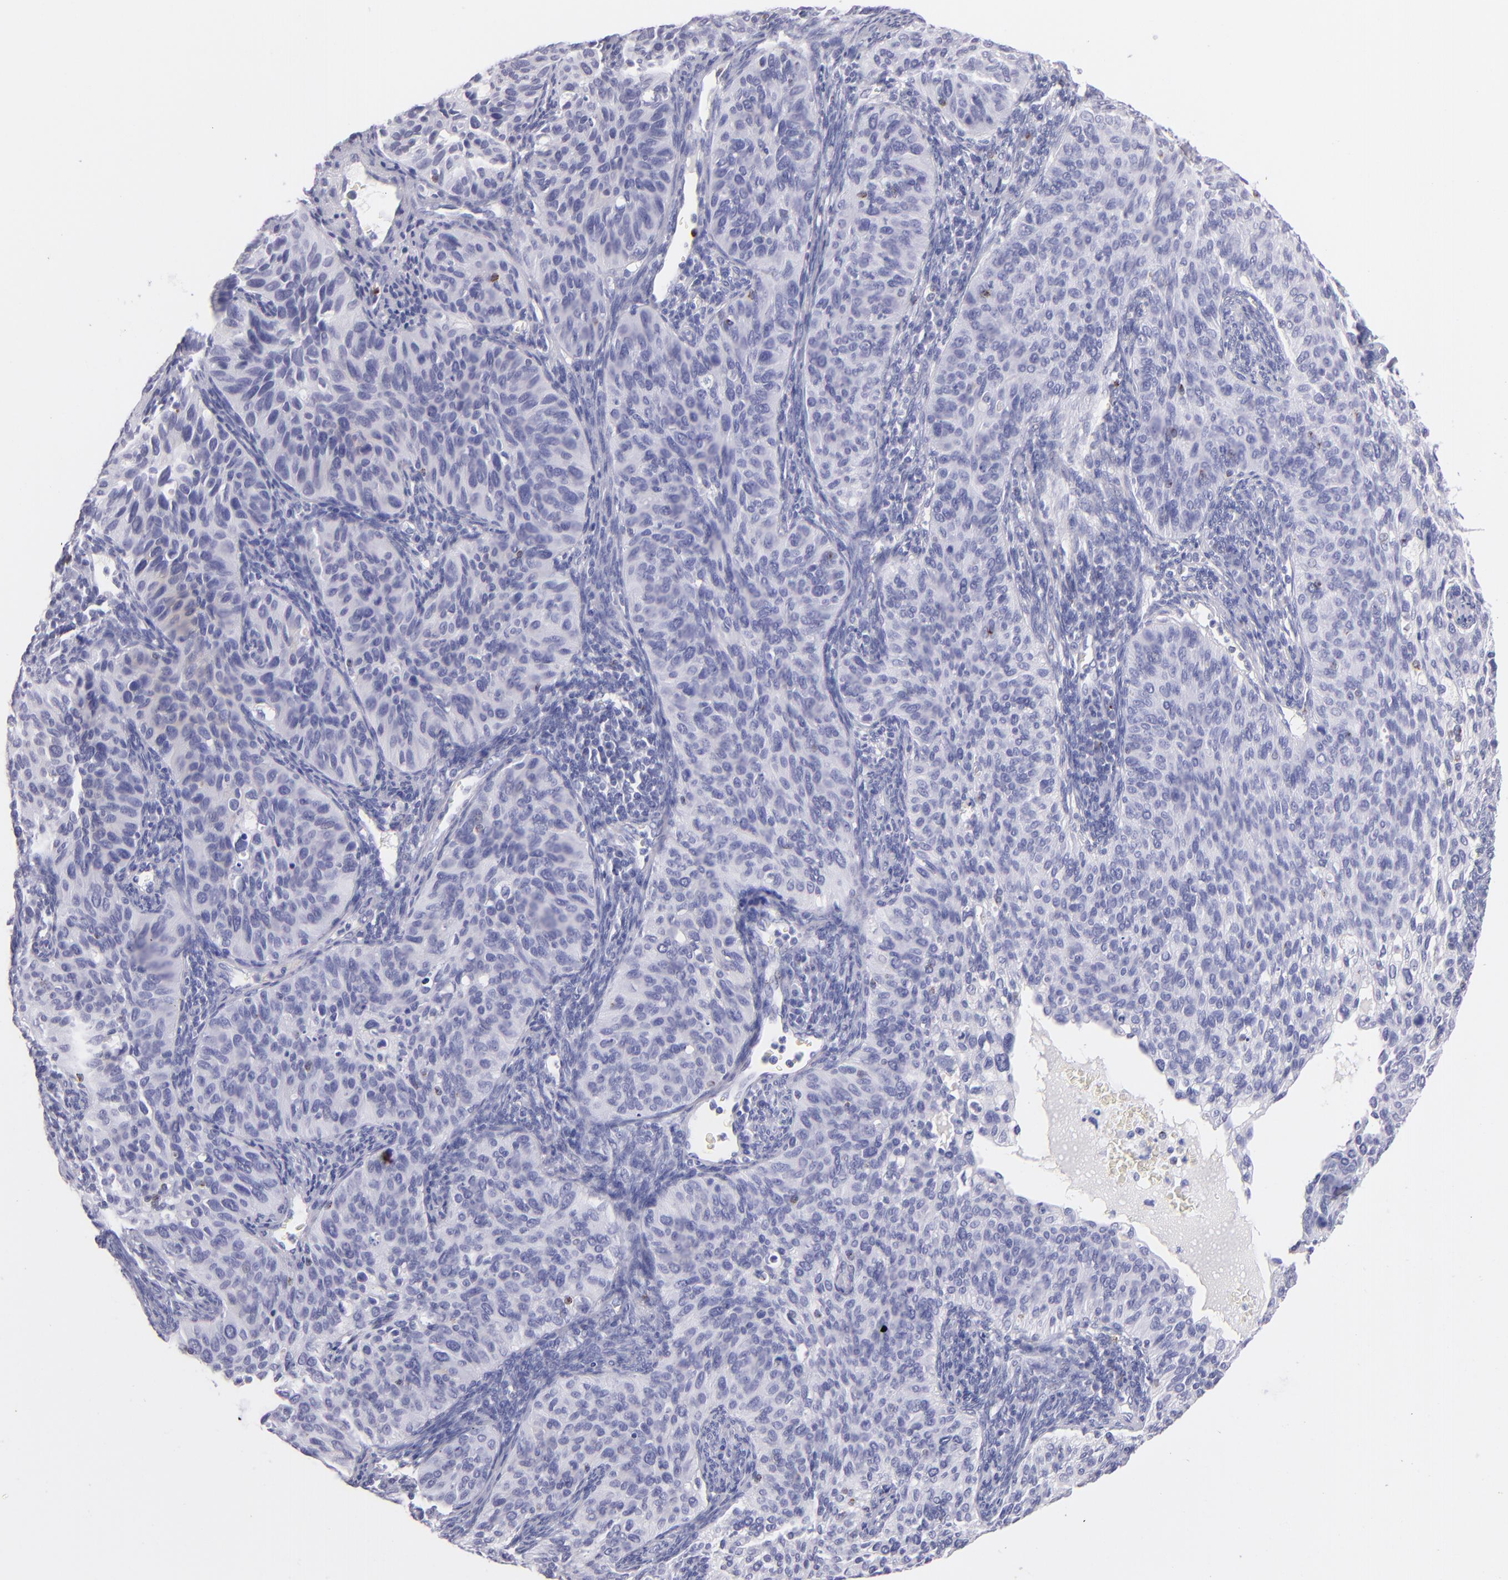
{"staining": {"intensity": "negative", "quantity": "none", "location": "none"}, "tissue": "cervical cancer", "cell_type": "Tumor cells", "image_type": "cancer", "snomed": [{"axis": "morphology", "description": "Adenocarcinoma, NOS"}, {"axis": "topography", "description": "Cervix"}], "caption": "An immunohistochemistry (IHC) histopathology image of cervical cancer is shown. There is no staining in tumor cells of cervical cancer. (DAB immunohistochemistry with hematoxylin counter stain).", "gene": "PRF1", "patient": {"sex": "female", "age": 29}}